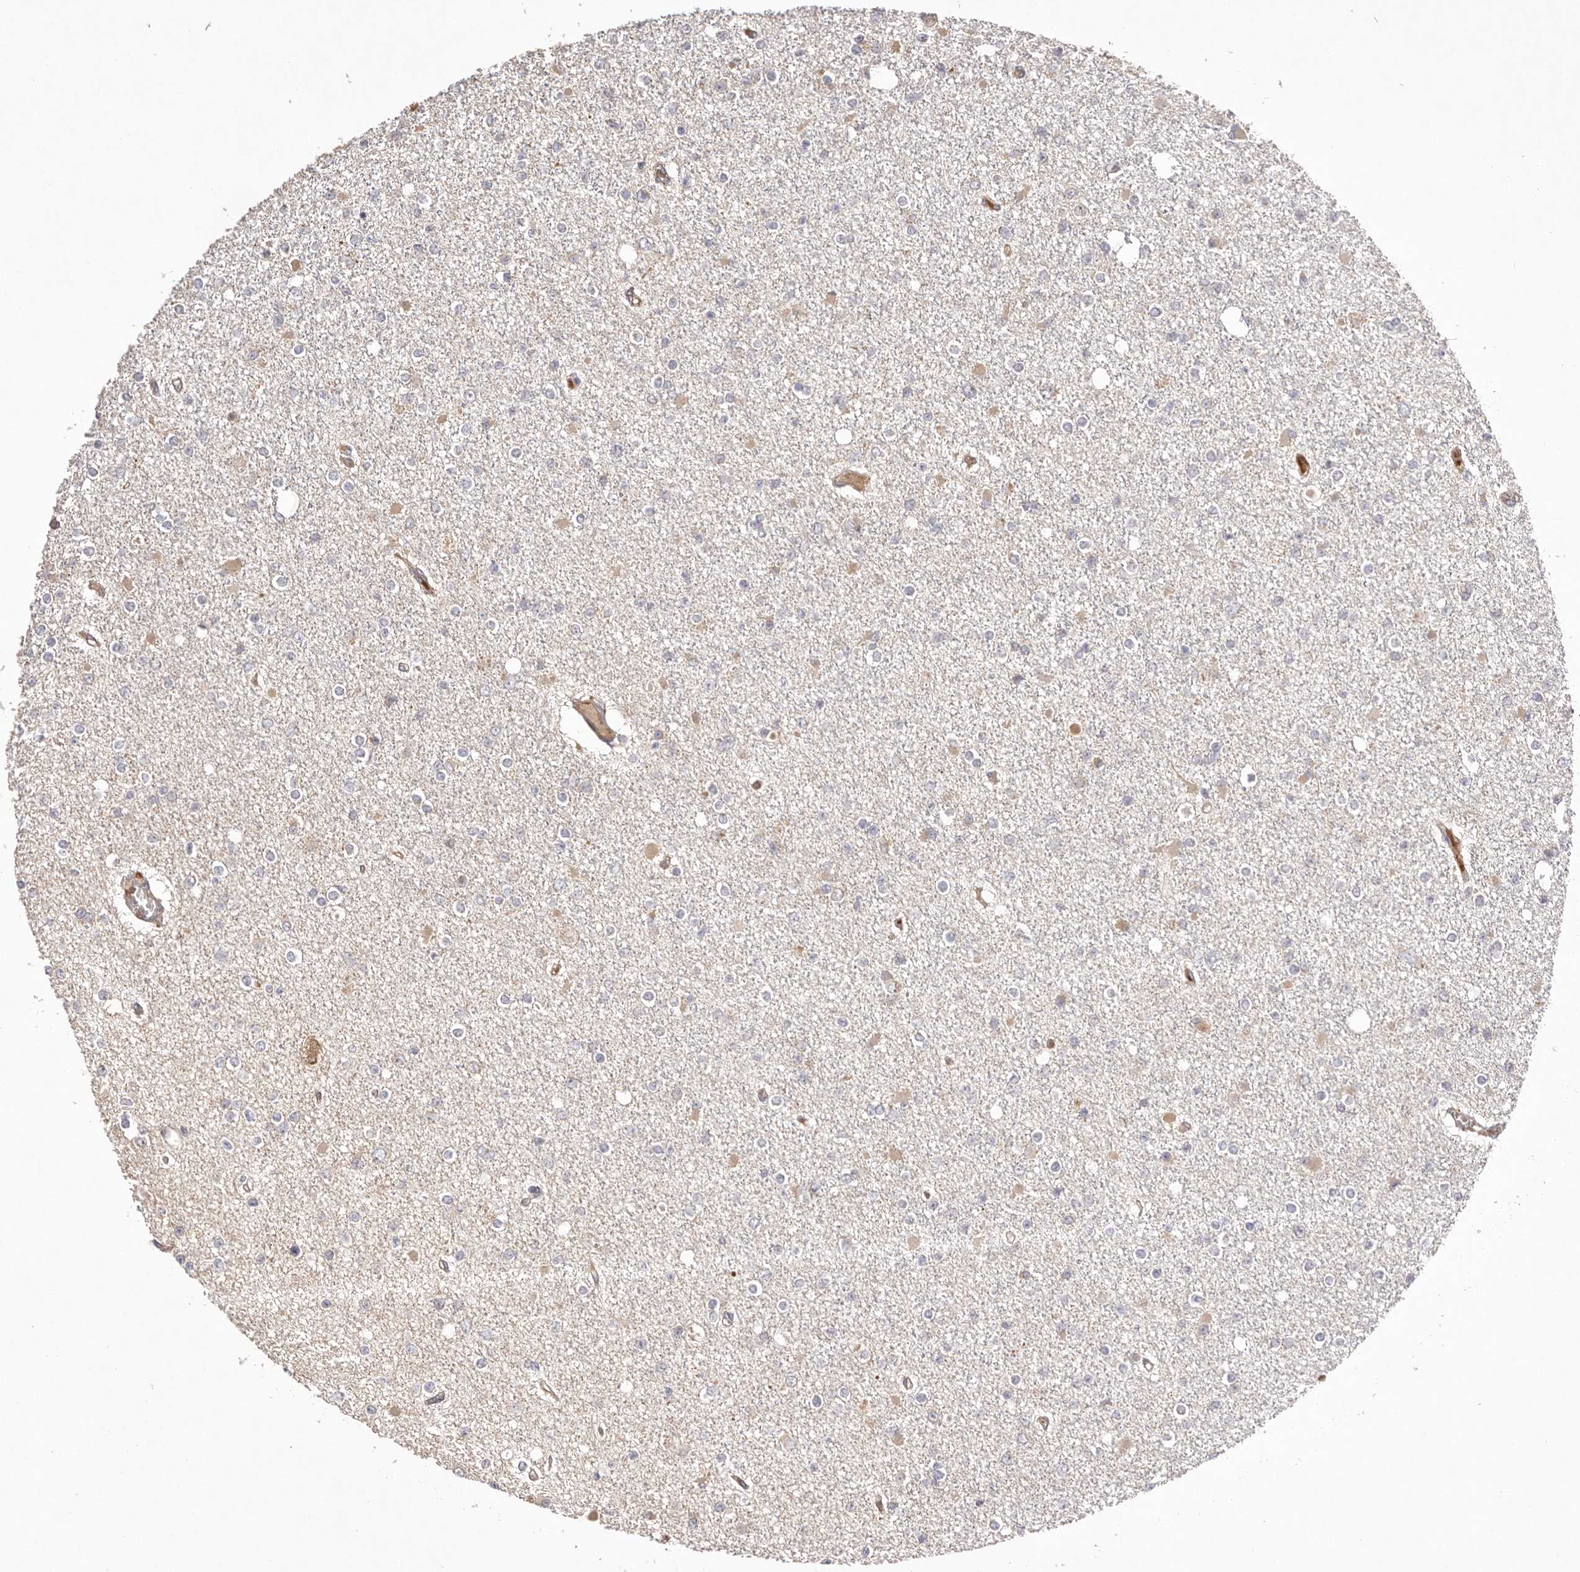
{"staining": {"intensity": "negative", "quantity": "none", "location": "none"}, "tissue": "glioma", "cell_type": "Tumor cells", "image_type": "cancer", "snomed": [{"axis": "morphology", "description": "Glioma, malignant, Low grade"}, {"axis": "topography", "description": "Brain"}], "caption": "Immunohistochemical staining of human glioma shows no significant expression in tumor cells.", "gene": "UBR2", "patient": {"sex": "female", "age": 22}}